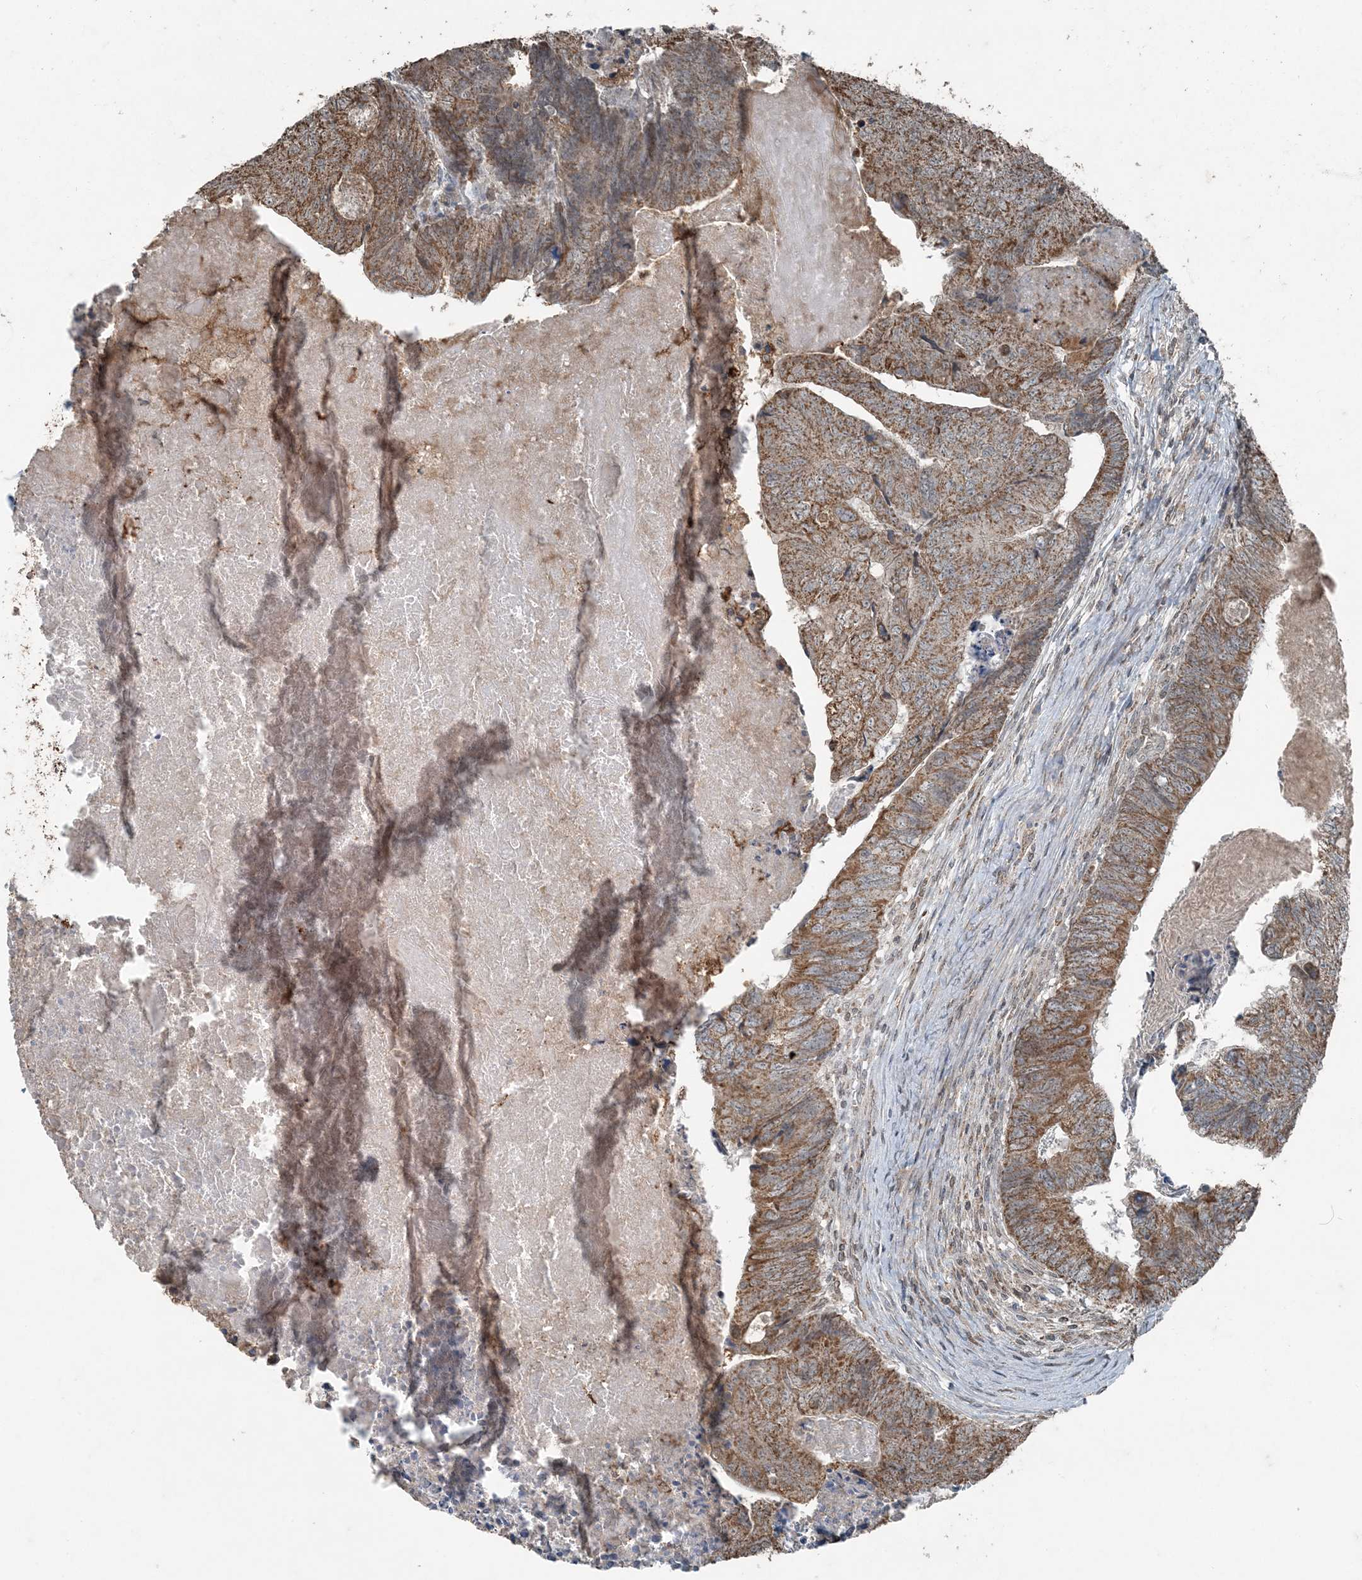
{"staining": {"intensity": "moderate", "quantity": ">75%", "location": "cytoplasmic/membranous"}, "tissue": "colorectal cancer", "cell_type": "Tumor cells", "image_type": "cancer", "snomed": [{"axis": "morphology", "description": "Adenocarcinoma, NOS"}, {"axis": "topography", "description": "Colon"}], "caption": "Colorectal cancer (adenocarcinoma) stained with a brown dye displays moderate cytoplasmic/membranous positive expression in about >75% of tumor cells.", "gene": "GNL1", "patient": {"sex": "female", "age": 67}}